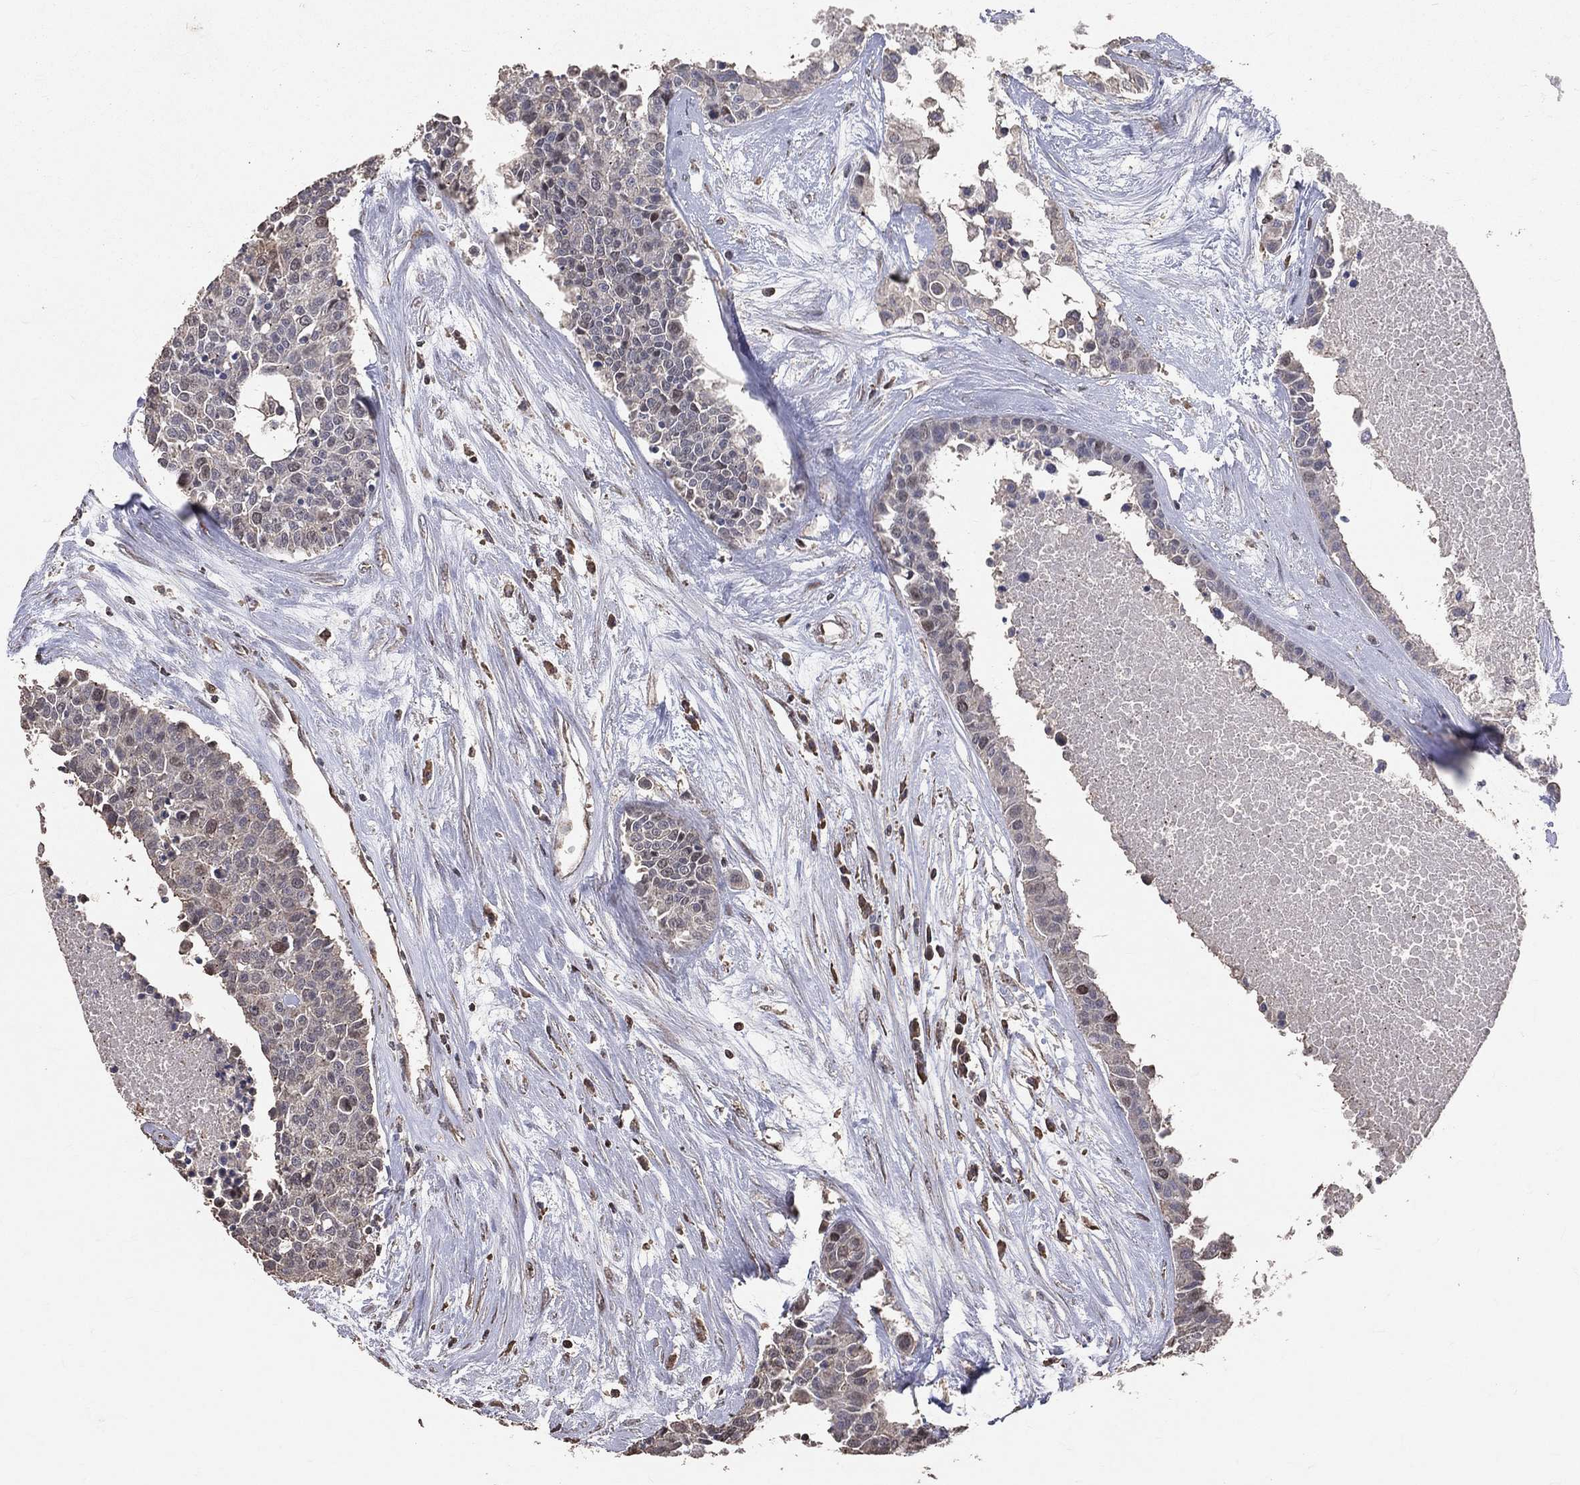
{"staining": {"intensity": "negative", "quantity": "none", "location": "none"}, "tissue": "carcinoid", "cell_type": "Tumor cells", "image_type": "cancer", "snomed": [{"axis": "morphology", "description": "Carcinoid, malignant, NOS"}, {"axis": "topography", "description": "Colon"}], "caption": "IHC image of human carcinoid stained for a protein (brown), which reveals no expression in tumor cells.", "gene": "LY6K", "patient": {"sex": "male", "age": 81}}